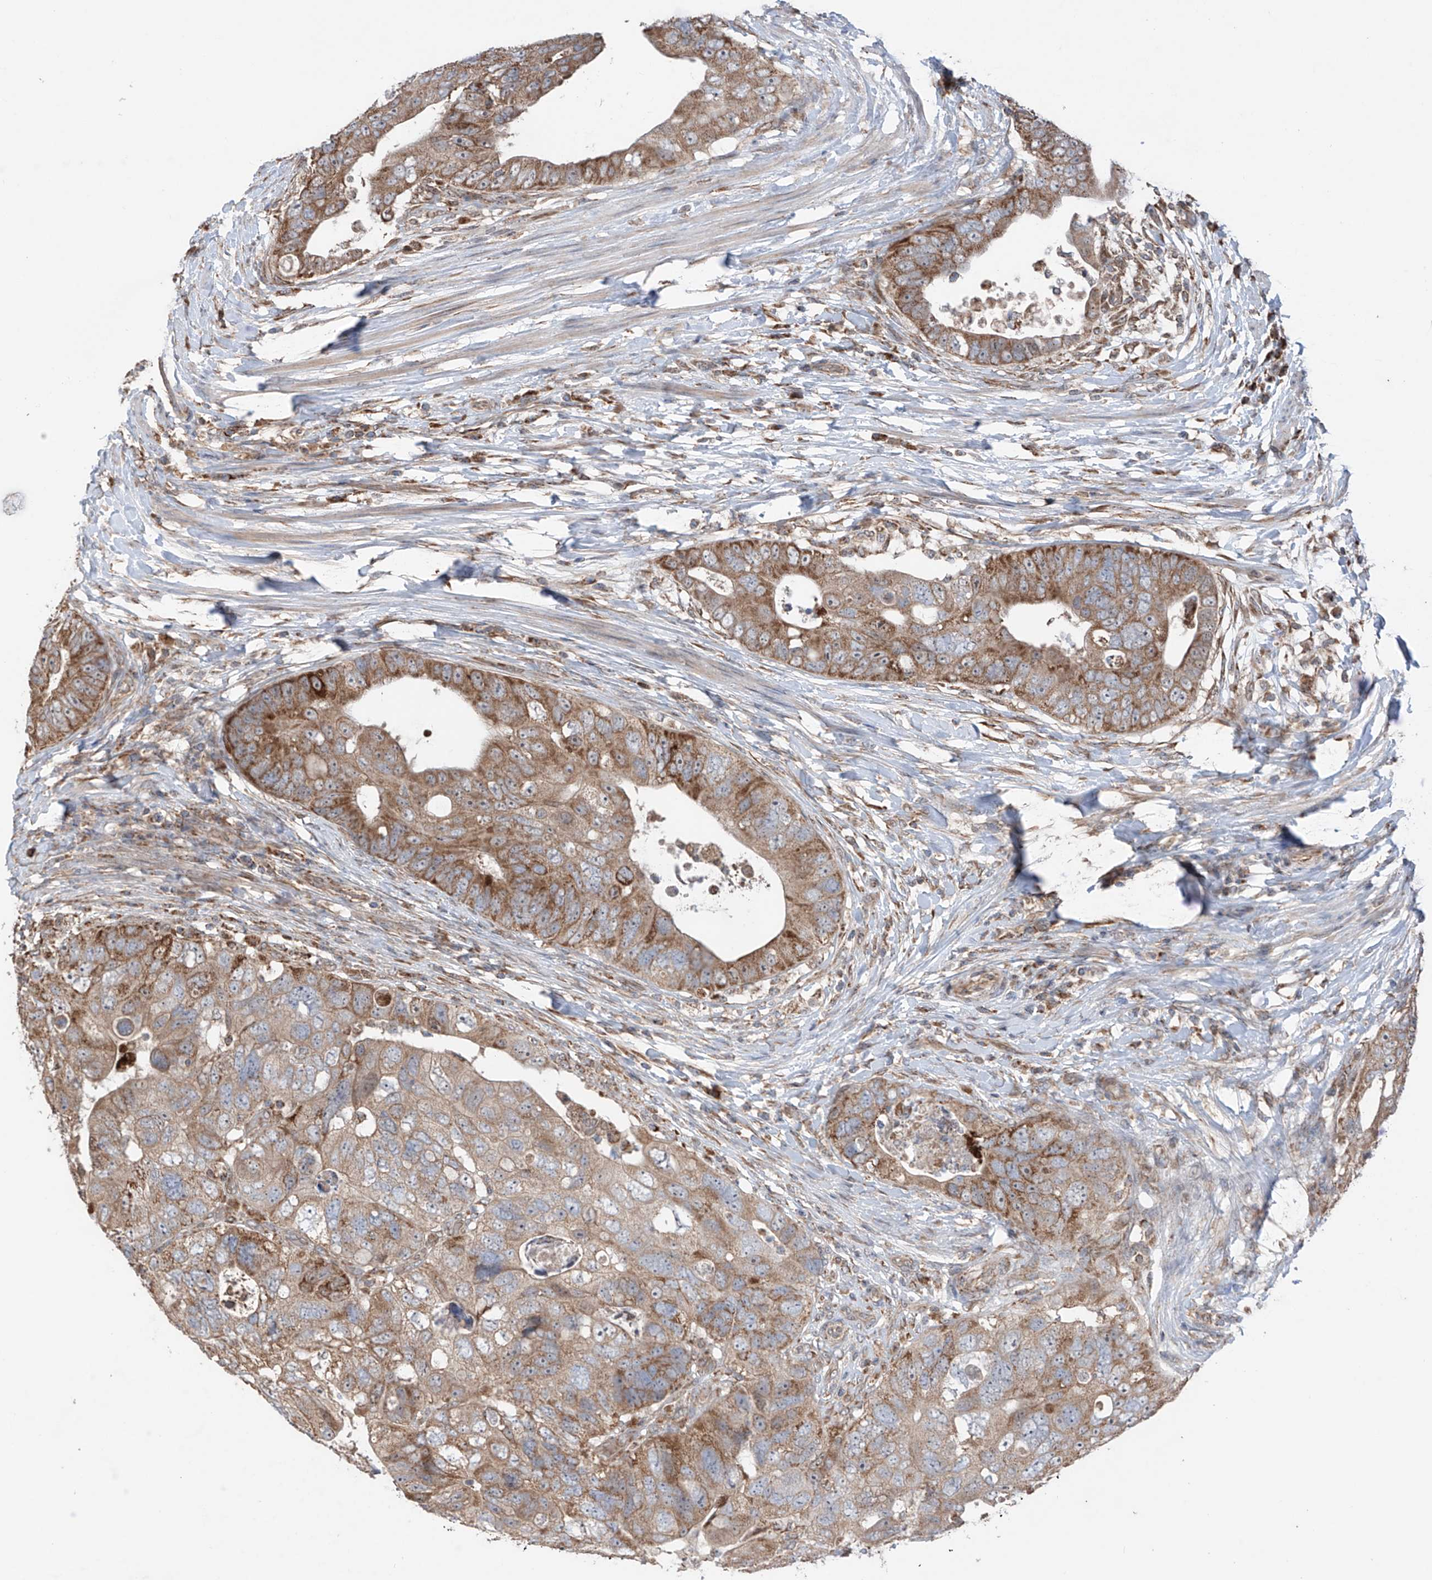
{"staining": {"intensity": "moderate", "quantity": ">75%", "location": "cytoplasmic/membranous"}, "tissue": "colorectal cancer", "cell_type": "Tumor cells", "image_type": "cancer", "snomed": [{"axis": "morphology", "description": "Adenocarcinoma, NOS"}, {"axis": "topography", "description": "Rectum"}], "caption": "Immunohistochemistry (IHC) histopathology image of colorectal adenocarcinoma stained for a protein (brown), which shows medium levels of moderate cytoplasmic/membranous expression in approximately >75% of tumor cells.", "gene": "SAMD3", "patient": {"sex": "male", "age": 59}}